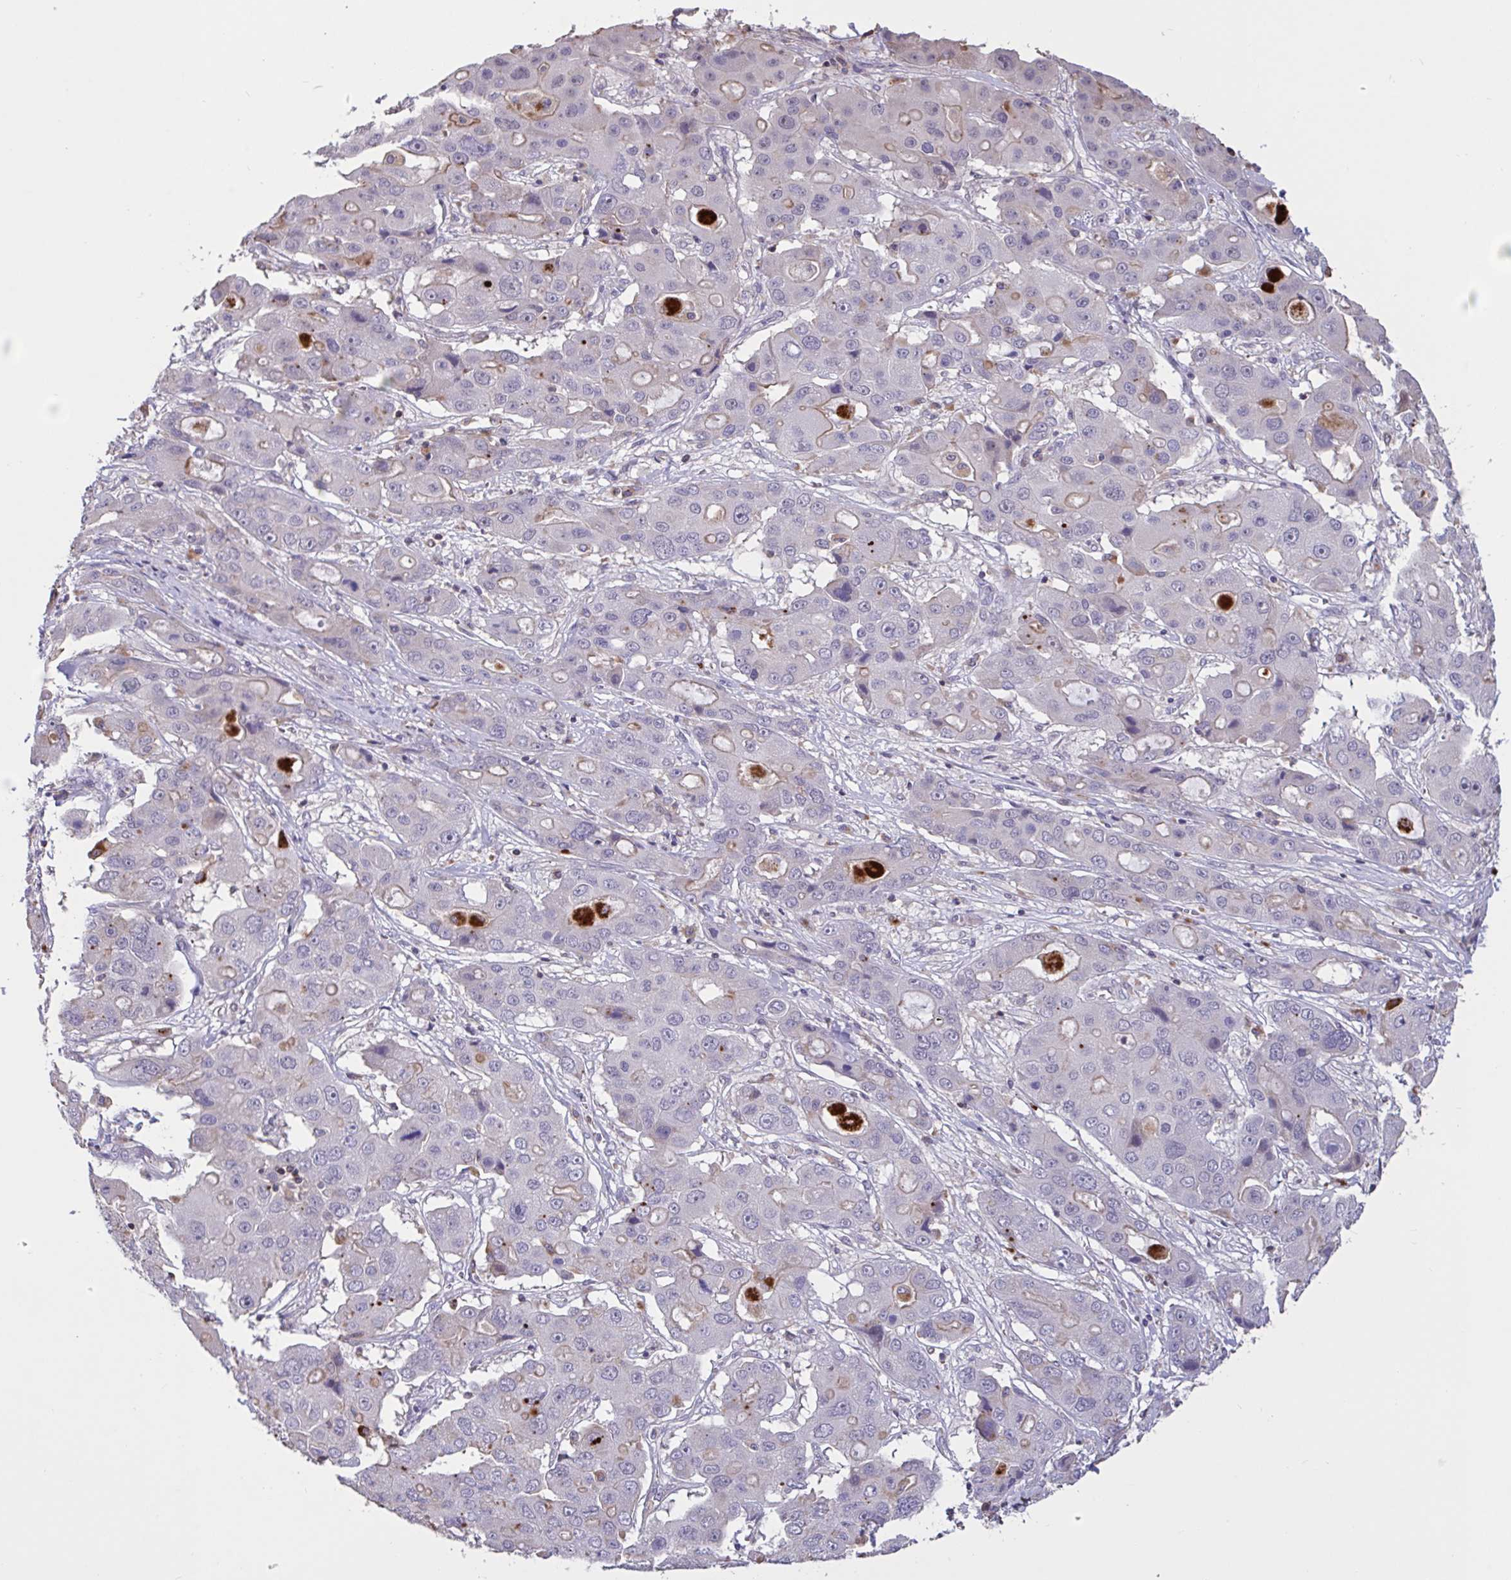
{"staining": {"intensity": "negative", "quantity": "none", "location": "none"}, "tissue": "liver cancer", "cell_type": "Tumor cells", "image_type": "cancer", "snomed": [{"axis": "morphology", "description": "Cholangiocarcinoma"}, {"axis": "topography", "description": "Liver"}], "caption": "An IHC image of liver cholangiocarcinoma is shown. There is no staining in tumor cells of liver cholangiocarcinoma.", "gene": "DDX39A", "patient": {"sex": "male", "age": 67}}